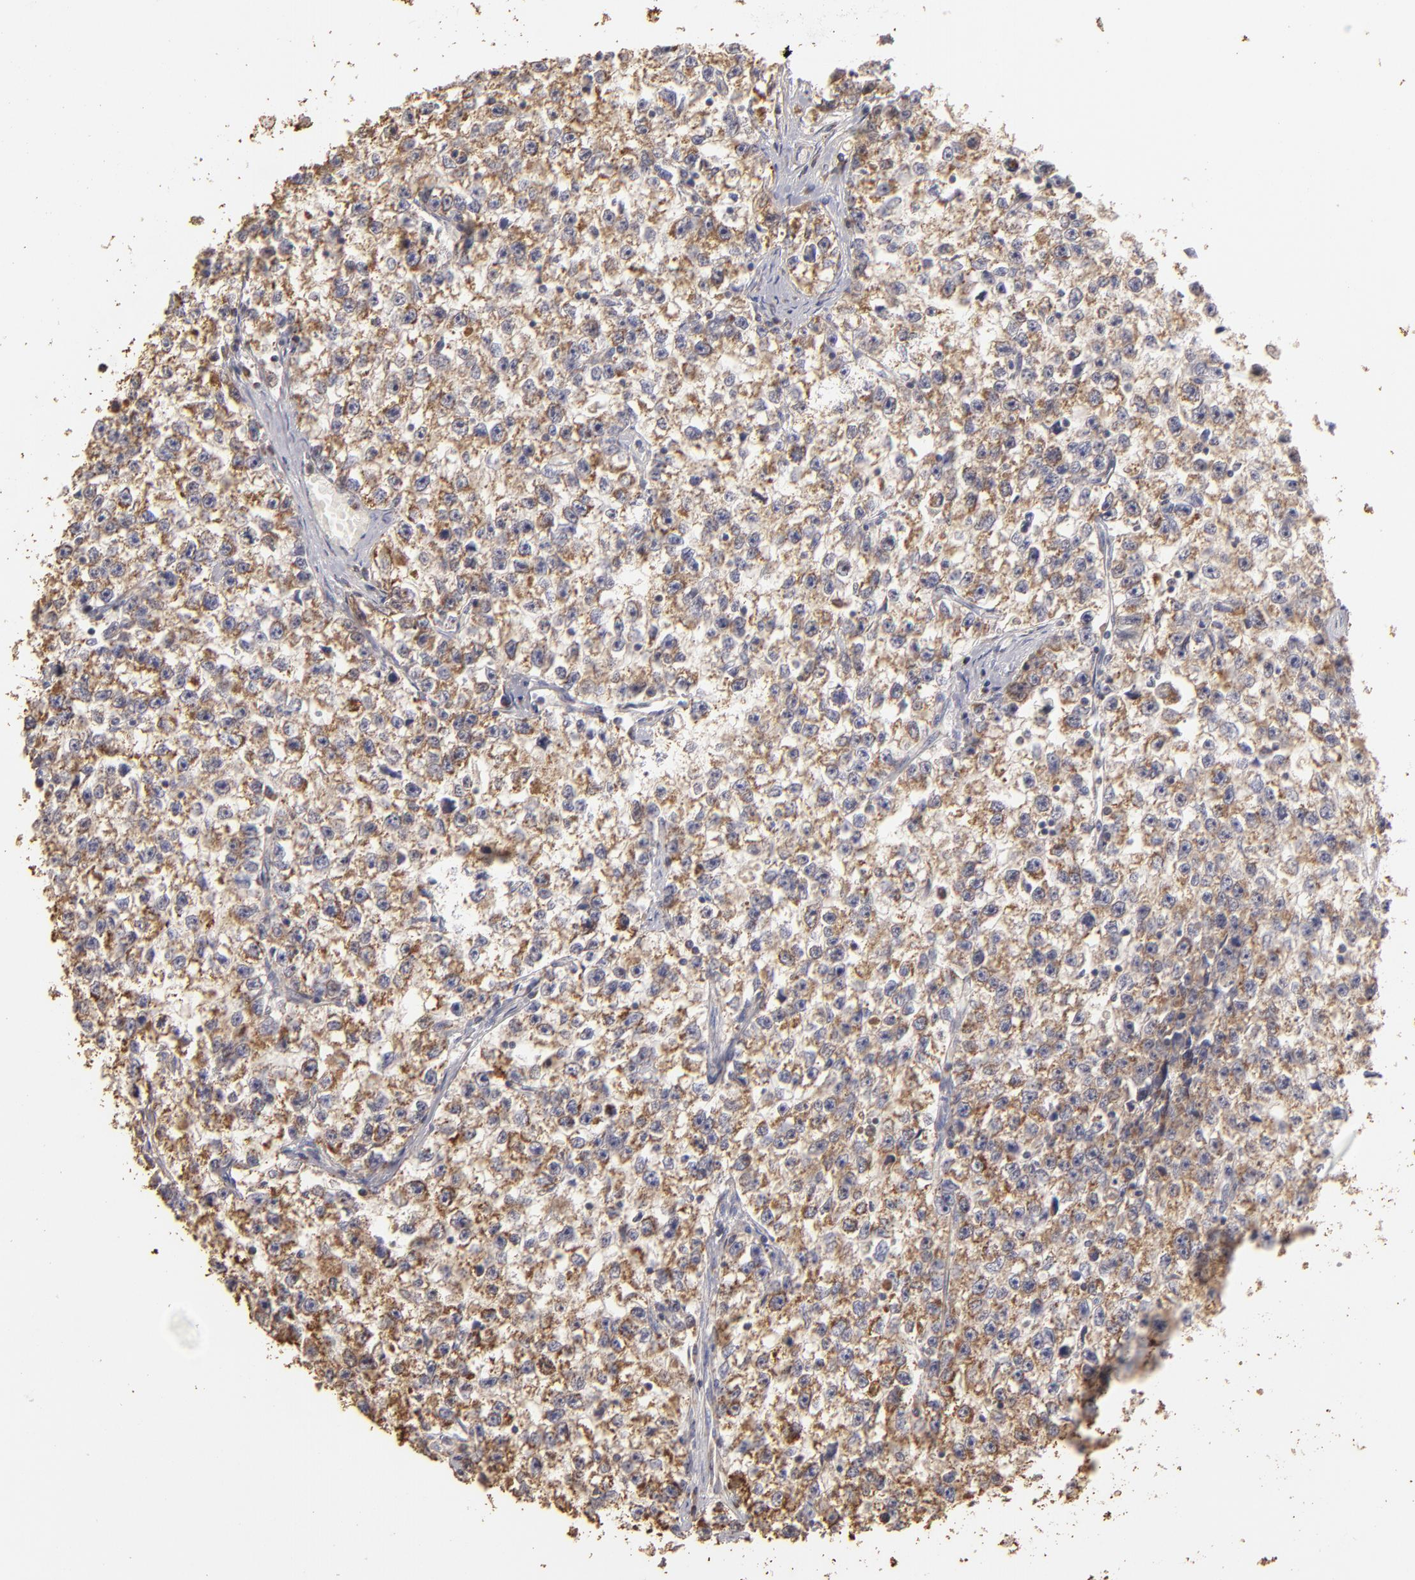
{"staining": {"intensity": "weak", "quantity": ">75%", "location": "cytoplasmic/membranous"}, "tissue": "testis cancer", "cell_type": "Tumor cells", "image_type": "cancer", "snomed": [{"axis": "morphology", "description": "Seminoma, NOS"}, {"axis": "morphology", "description": "Carcinoma, Embryonal, NOS"}, {"axis": "topography", "description": "Testis"}], "caption": "Protein staining reveals weak cytoplasmic/membranous staining in about >75% of tumor cells in testis cancer (seminoma). (IHC, brightfield microscopy, high magnification).", "gene": "CFB", "patient": {"sex": "male", "age": 30}}